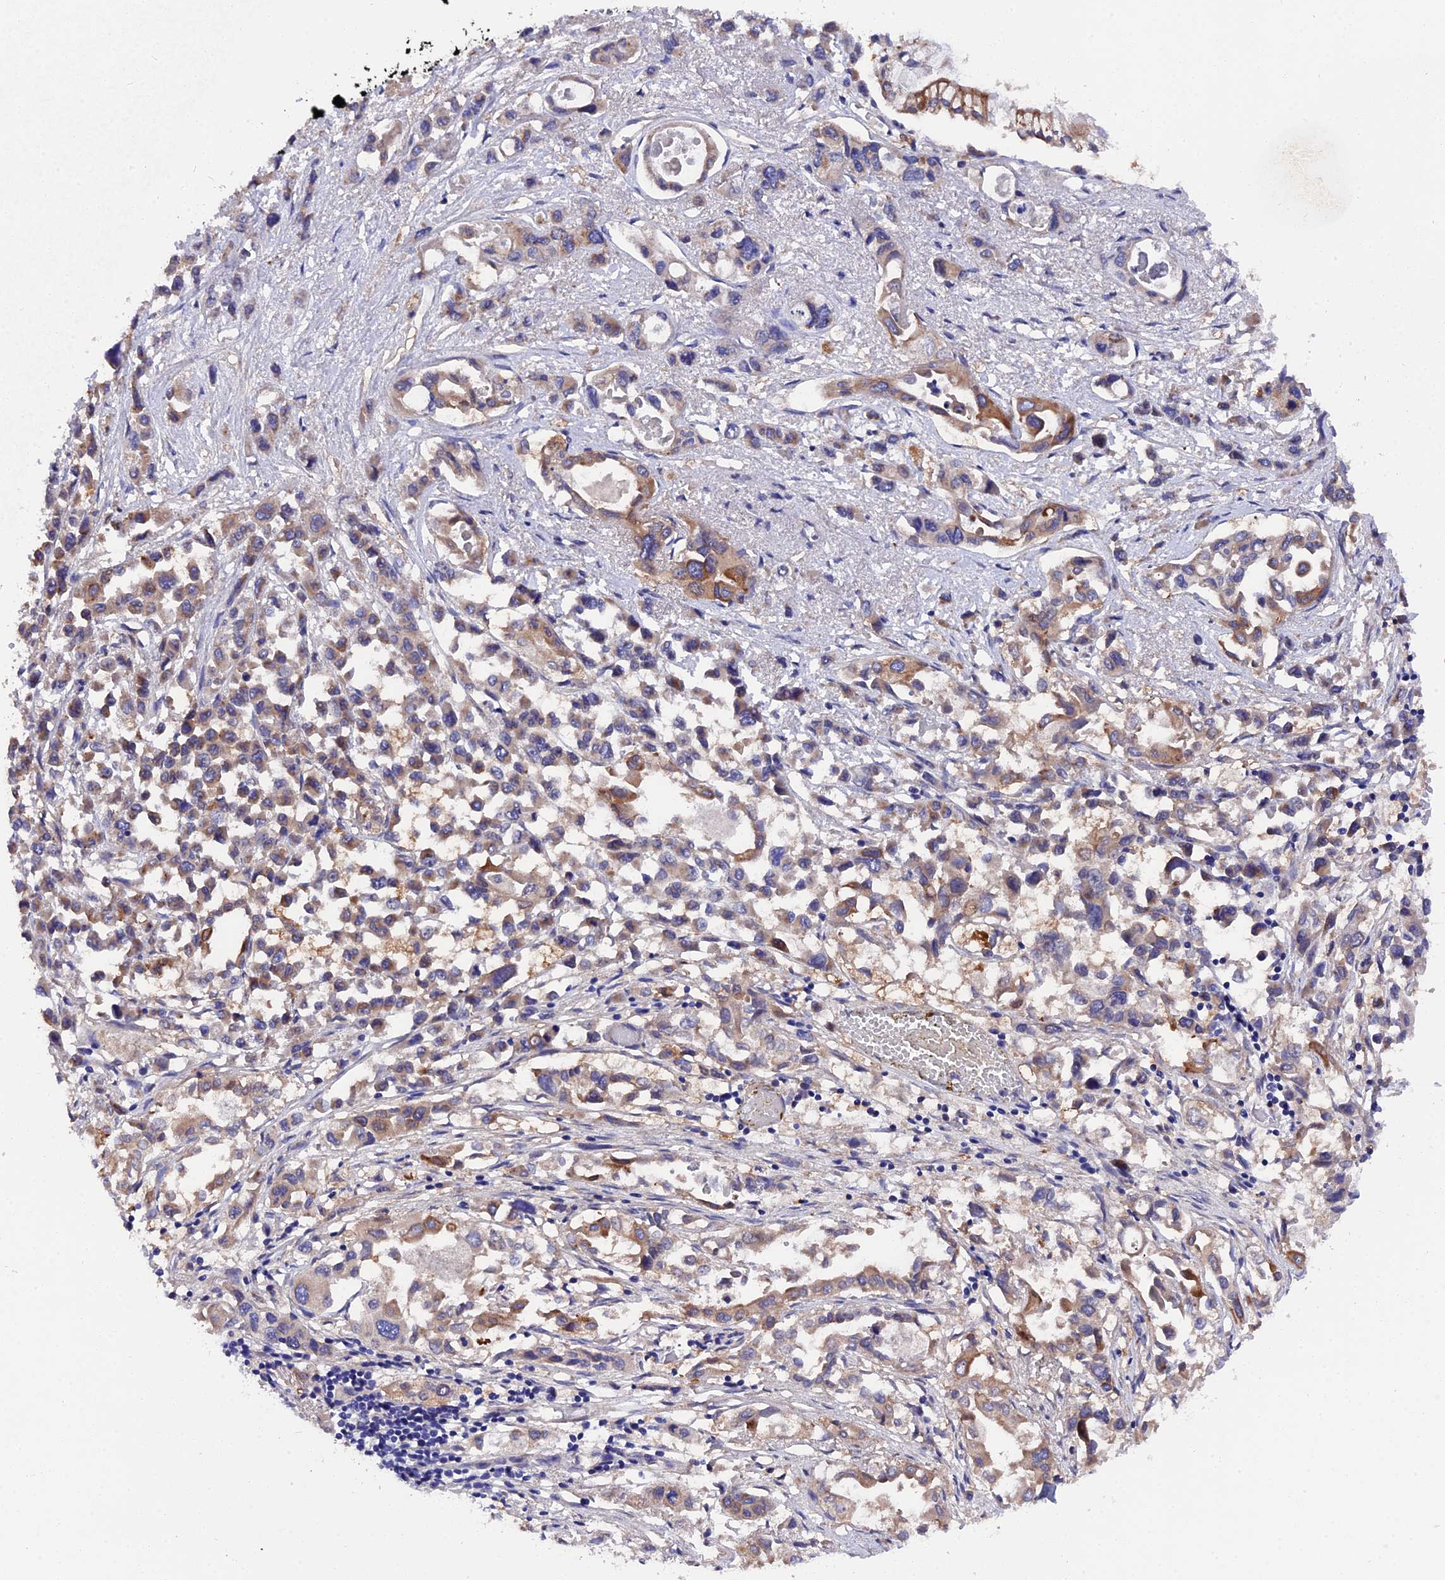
{"staining": {"intensity": "moderate", "quantity": "25%-75%", "location": "cytoplasmic/membranous"}, "tissue": "pancreatic cancer", "cell_type": "Tumor cells", "image_type": "cancer", "snomed": [{"axis": "morphology", "description": "Adenocarcinoma, NOS"}, {"axis": "topography", "description": "Pancreas"}], "caption": "Protein analysis of pancreatic cancer (adenocarcinoma) tissue displays moderate cytoplasmic/membranous staining in approximately 25%-75% of tumor cells.", "gene": "ZCCHC2", "patient": {"sex": "male", "age": 92}}